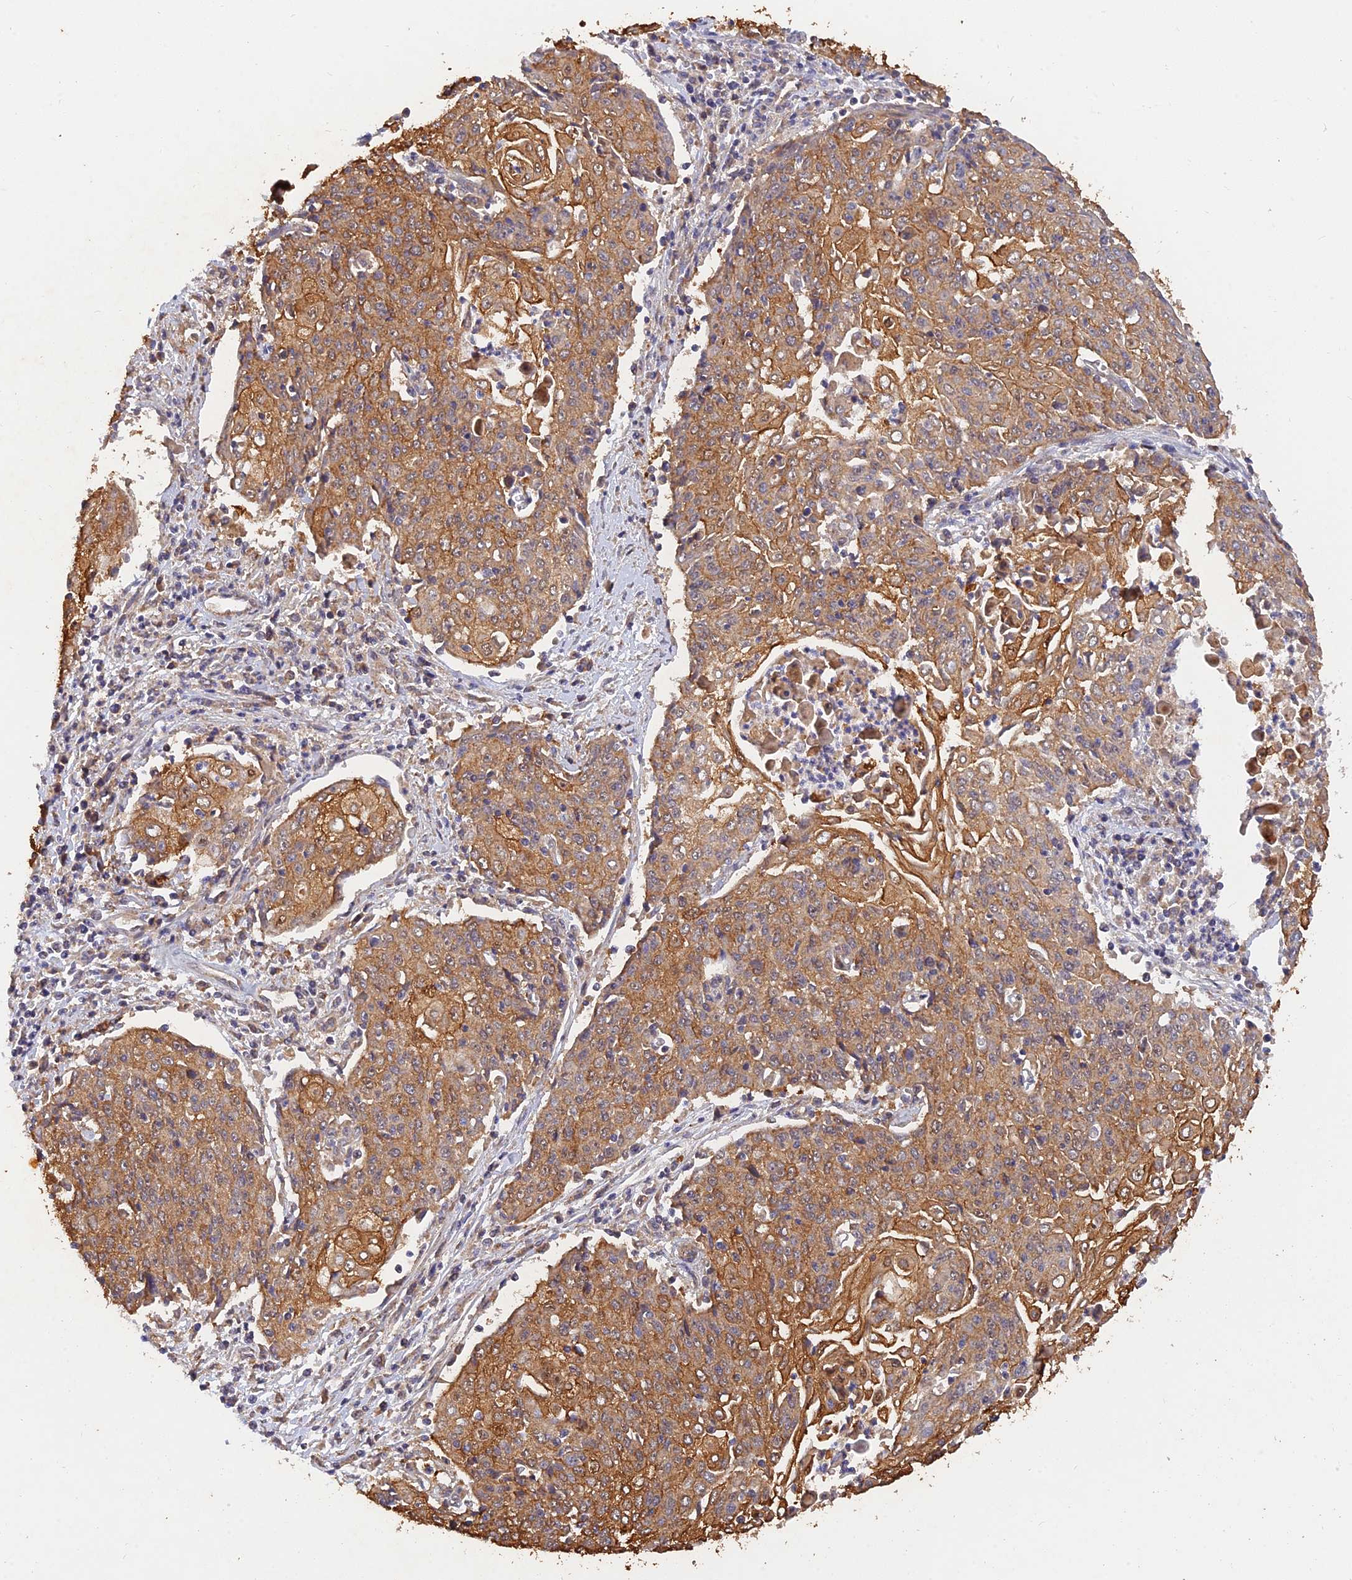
{"staining": {"intensity": "moderate", "quantity": ">75%", "location": "cytoplasmic/membranous"}, "tissue": "cervical cancer", "cell_type": "Tumor cells", "image_type": "cancer", "snomed": [{"axis": "morphology", "description": "Squamous cell carcinoma, NOS"}, {"axis": "topography", "description": "Cervix"}], "caption": "Brown immunohistochemical staining in human cervical squamous cell carcinoma shows moderate cytoplasmic/membranous positivity in approximately >75% of tumor cells.", "gene": "SLC38A11", "patient": {"sex": "female", "age": 48}}